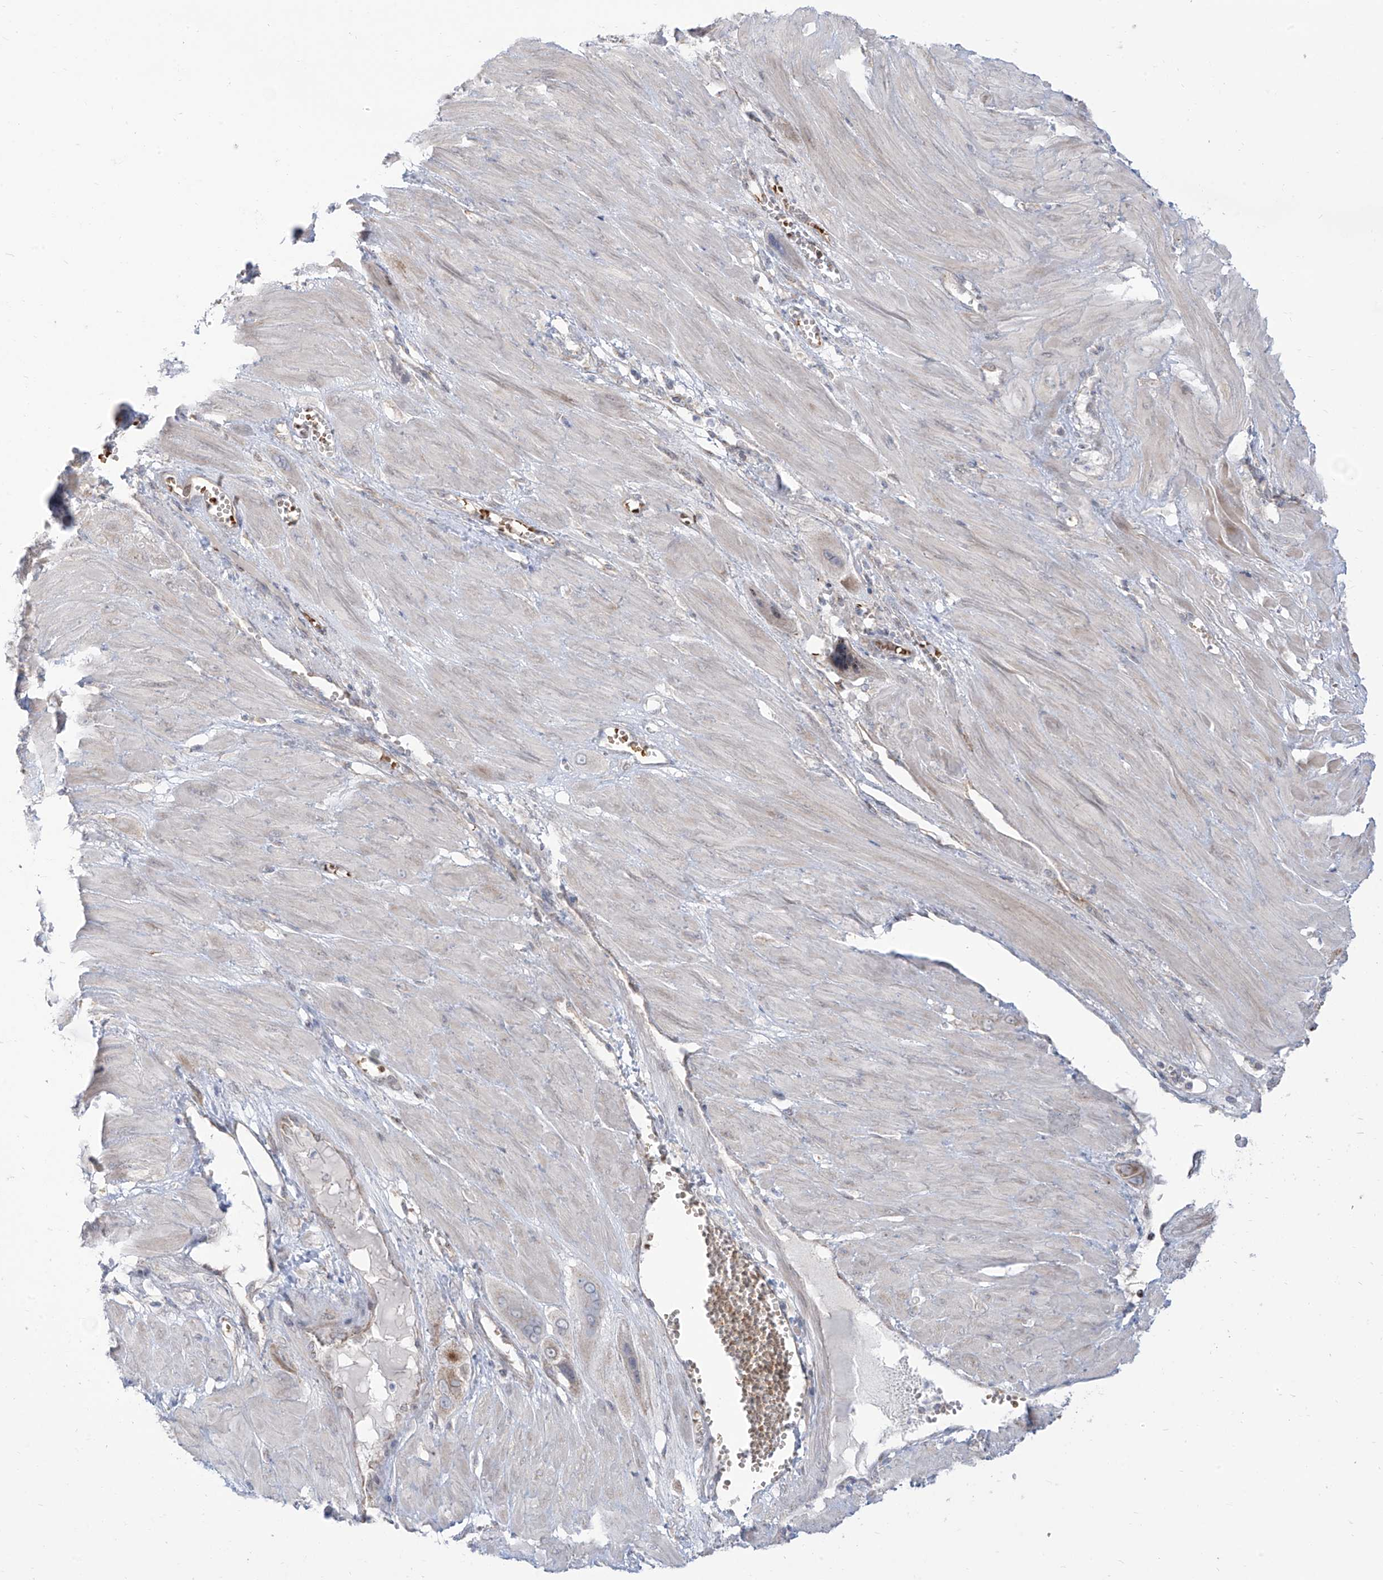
{"staining": {"intensity": "negative", "quantity": "none", "location": "none"}, "tissue": "cervical cancer", "cell_type": "Tumor cells", "image_type": "cancer", "snomed": [{"axis": "morphology", "description": "Squamous cell carcinoma, NOS"}, {"axis": "topography", "description": "Cervix"}], "caption": "Squamous cell carcinoma (cervical) stained for a protein using immunohistochemistry reveals no staining tumor cells.", "gene": "ARHGEF40", "patient": {"sex": "female", "age": 34}}